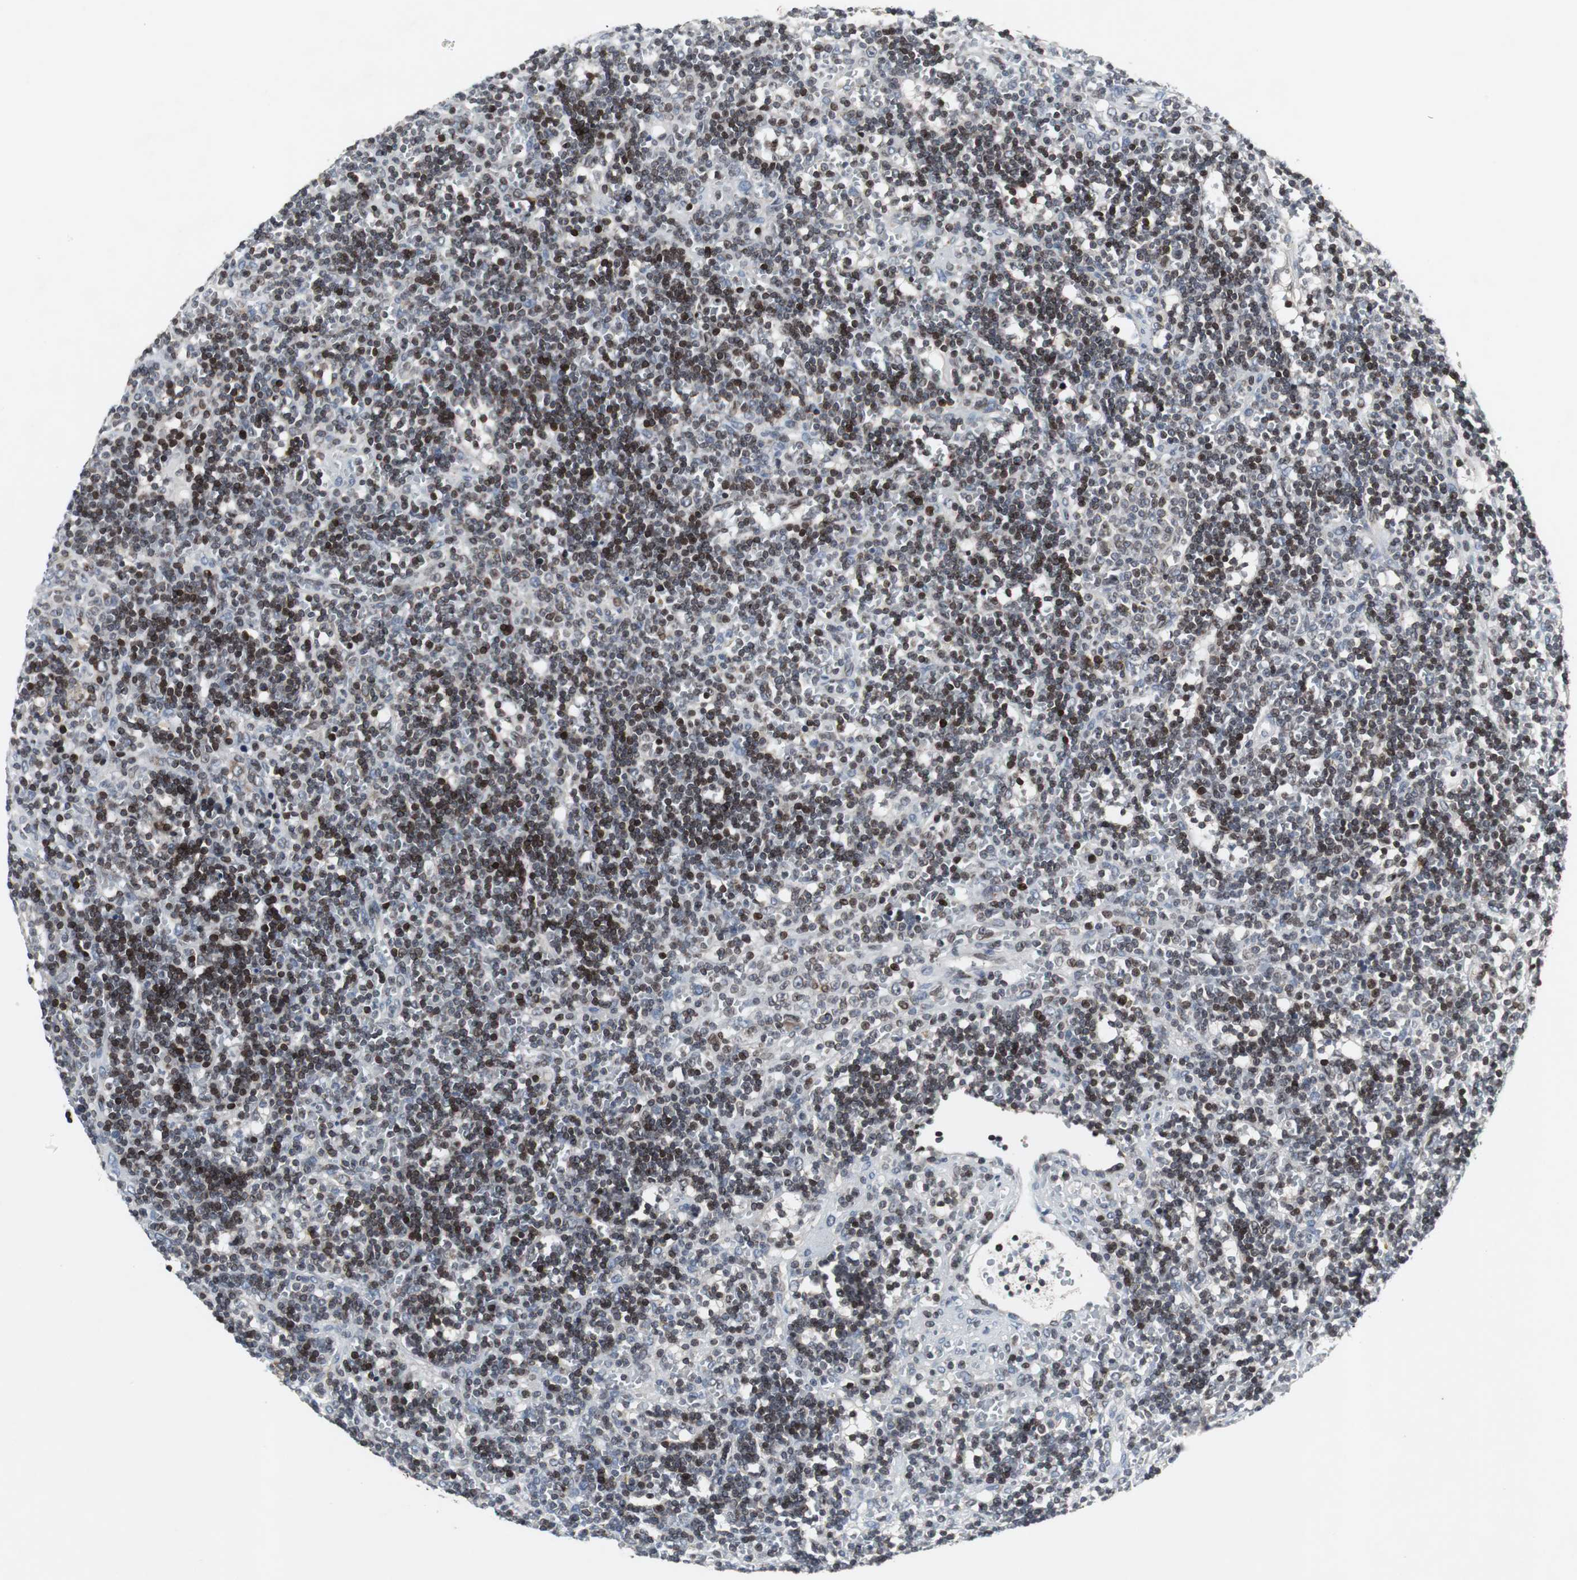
{"staining": {"intensity": "strong", "quantity": "25%-75%", "location": "nuclear"}, "tissue": "lymphoma", "cell_type": "Tumor cells", "image_type": "cancer", "snomed": [{"axis": "morphology", "description": "Malignant lymphoma, non-Hodgkin's type, Low grade"}, {"axis": "topography", "description": "Spleen"}], "caption": "Brown immunohistochemical staining in lymphoma reveals strong nuclear staining in approximately 25%-75% of tumor cells. The staining was performed using DAB (3,3'-diaminobenzidine), with brown indicating positive protein expression. Nuclei are stained blue with hematoxylin.", "gene": "ZNF396", "patient": {"sex": "male", "age": 60}}